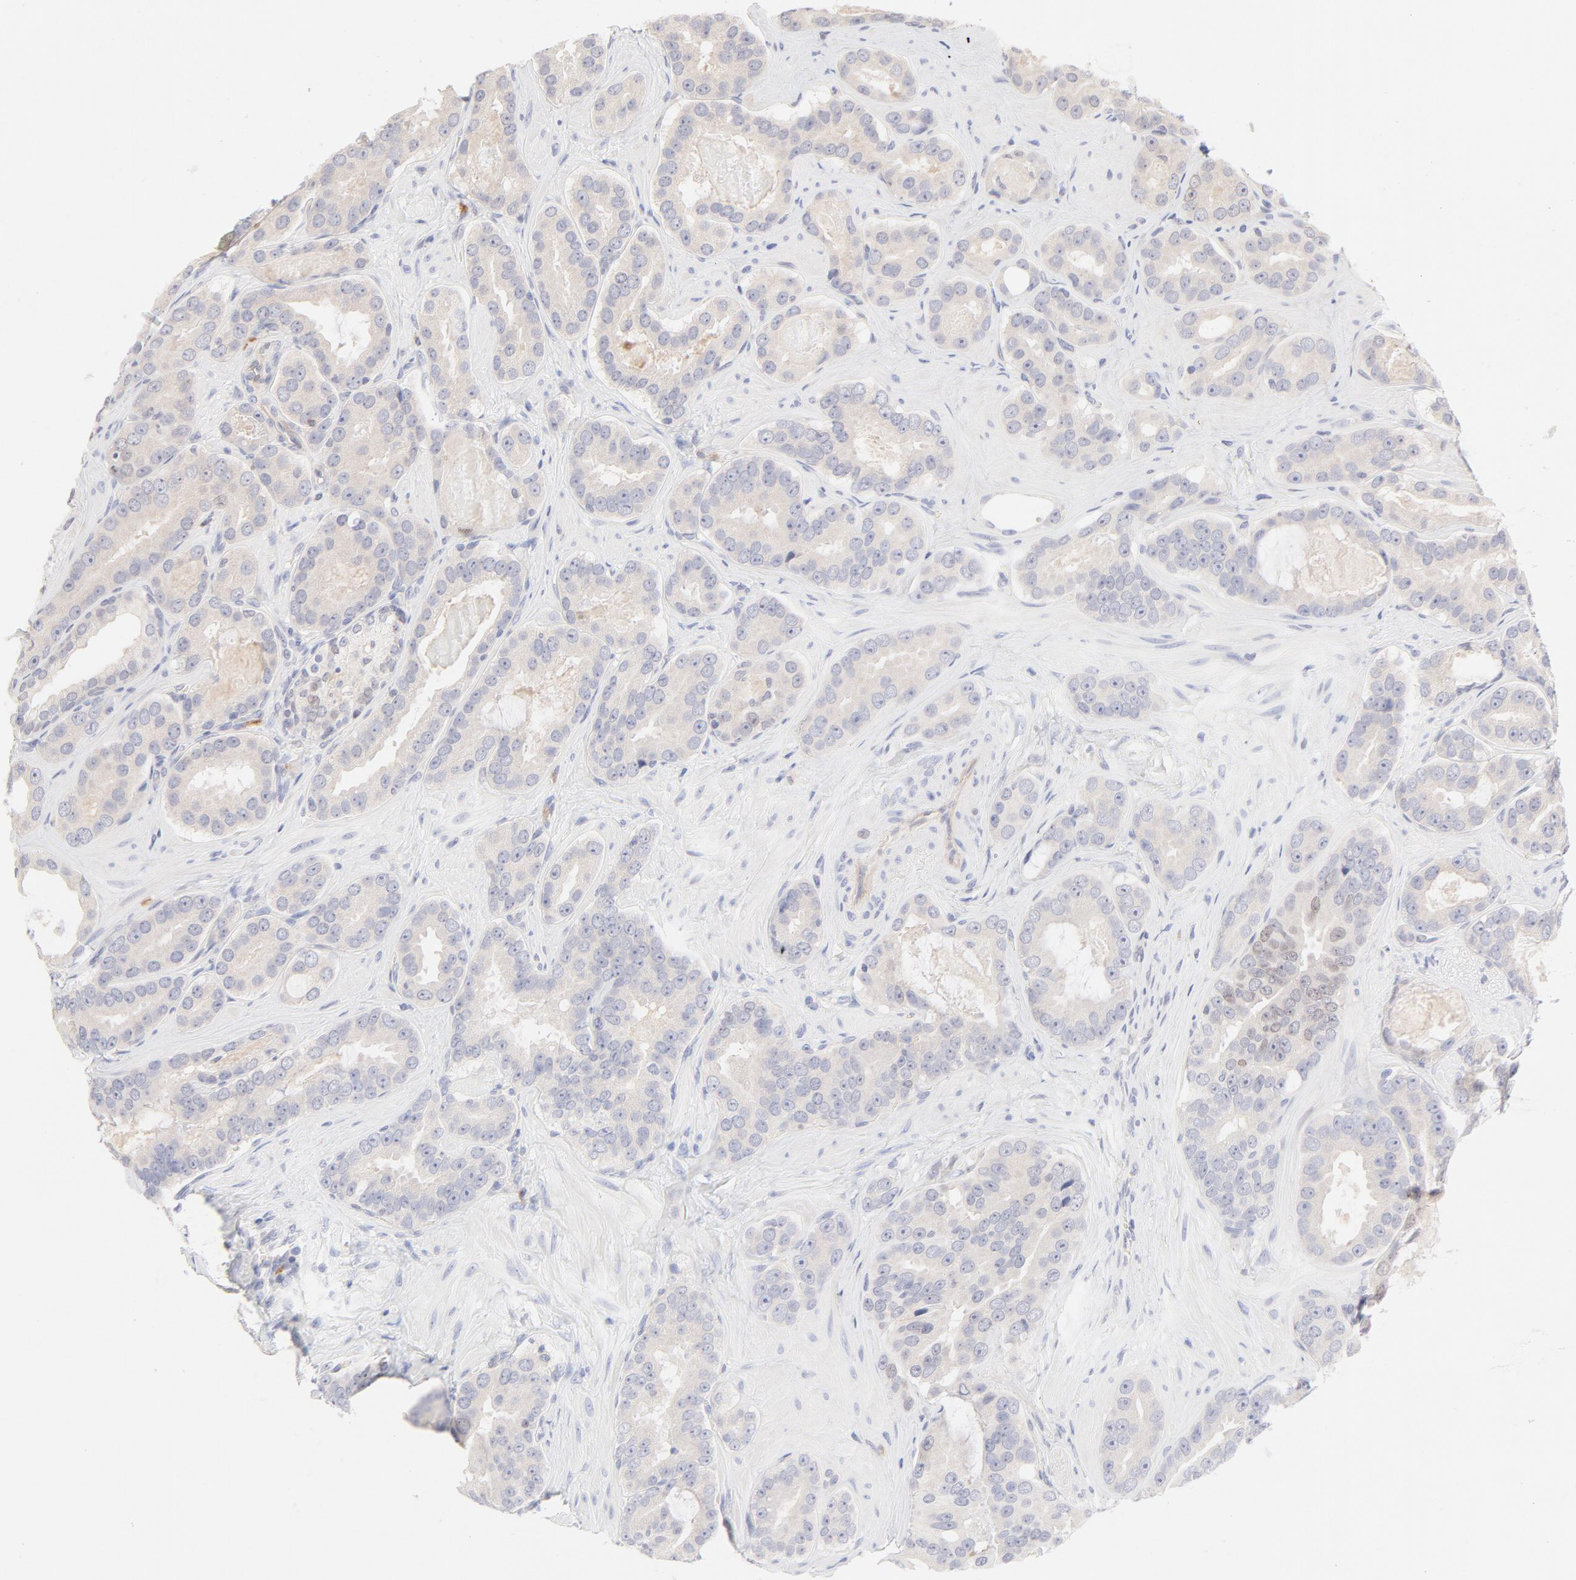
{"staining": {"intensity": "weak", "quantity": "<25%", "location": "nuclear"}, "tissue": "prostate cancer", "cell_type": "Tumor cells", "image_type": "cancer", "snomed": [{"axis": "morphology", "description": "Adenocarcinoma, Low grade"}, {"axis": "topography", "description": "Prostate"}], "caption": "An immunohistochemistry image of prostate cancer (adenocarcinoma (low-grade)) is shown. There is no staining in tumor cells of prostate cancer (adenocarcinoma (low-grade)). (DAB IHC, high magnification).", "gene": "ELF3", "patient": {"sex": "male", "age": 59}}